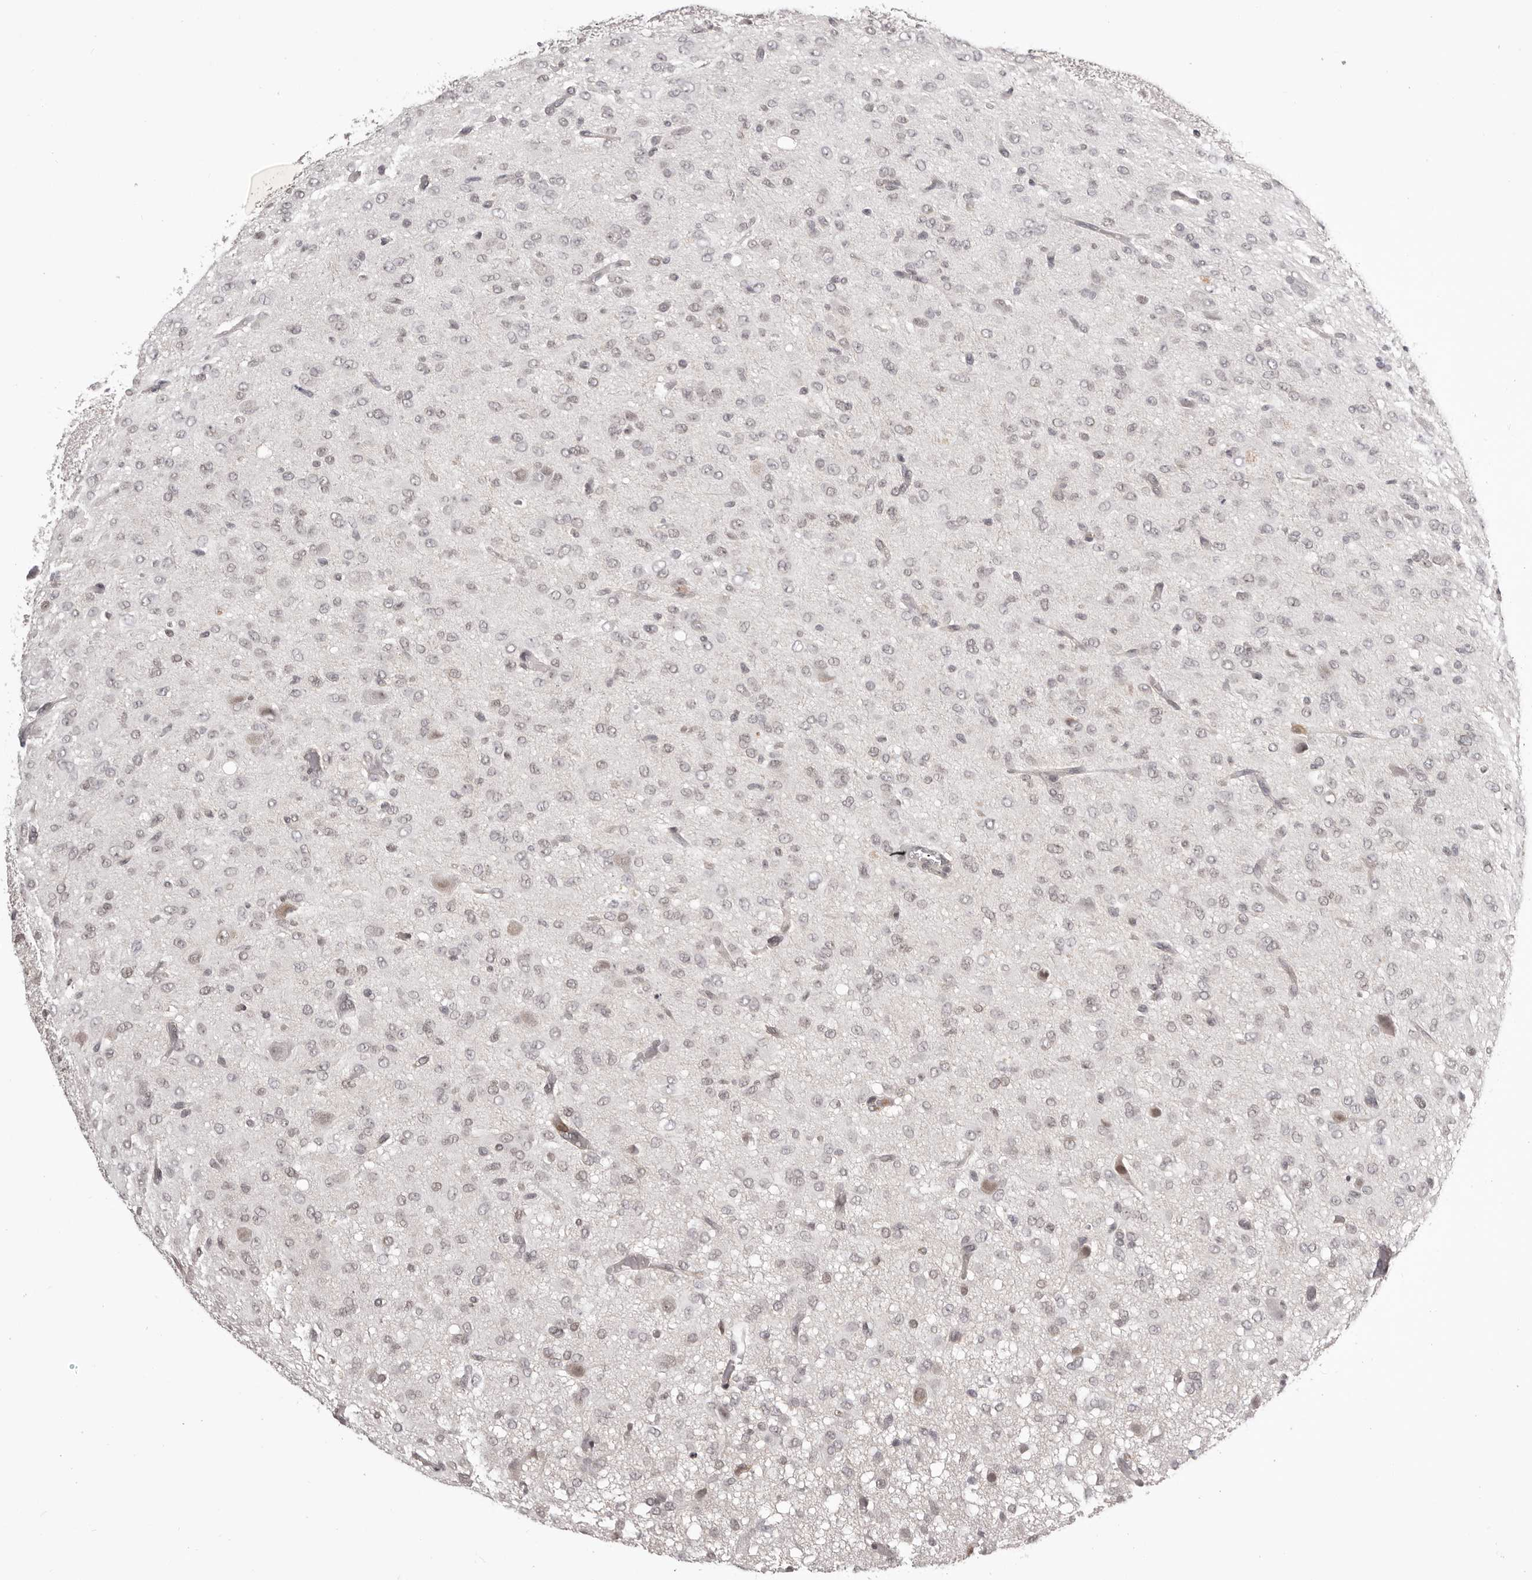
{"staining": {"intensity": "weak", "quantity": "<25%", "location": "nuclear"}, "tissue": "glioma", "cell_type": "Tumor cells", "image_type": "cancer", "snomed": [{"axis": "morphology", "description": "Glioma, malignant, High grade"}, {"axis": "topography", "description": "Brain"}], "caption": "This is a histopathology image of IHC staining of malignant glioma (high-grade), which shows no expression in tumor cells. The staining is performed using DAB brown chromogen with nuclei counter-stained in using hematoxylin.", "gene": "RNF2", "patient": {"sex": "female", "age": 59}}